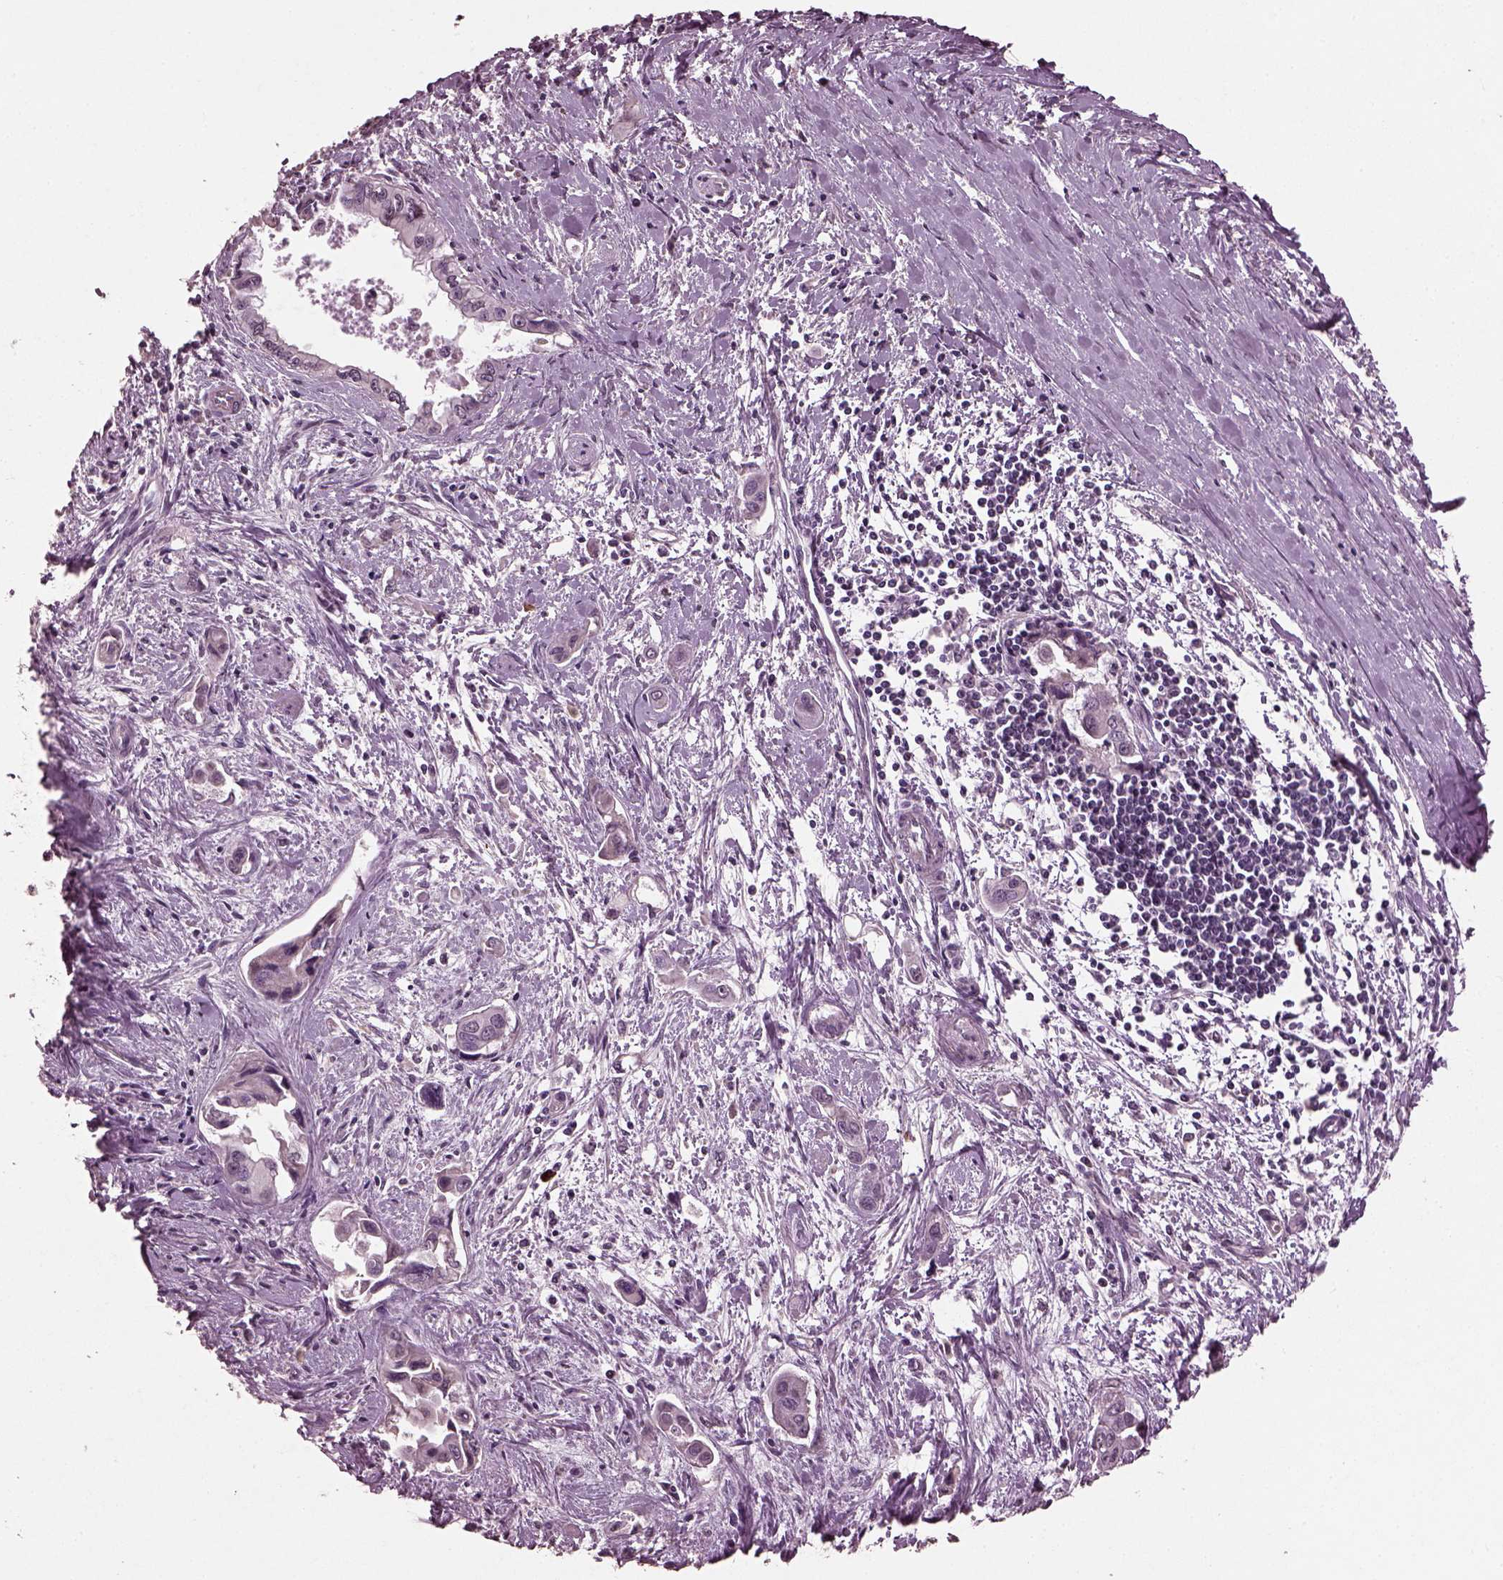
{"staining": {"intensity": "negative", "quantity": "none", "location": "none"}, "tissue": "pancreatic cancer", "cell_type": "Tumor cells", "image_type": "cancer", "snomed": [{"axis": "morphology", "description": "Adenocarcinoma, NOS"}, {"axis": "topography", "description": "Pancreas"}], "caption": "High magnification brightfield microscopy of adenocarcinoma (pancreatic) stained with DAB (brown) and counterstained with hematoxylin (blue): tumor cells show no significant expression. (Immunohistochemistry, brightfield microscopy, high magnification).", "gene": "IL18RAP", "patient": {"sex": "male", "age": 60}}